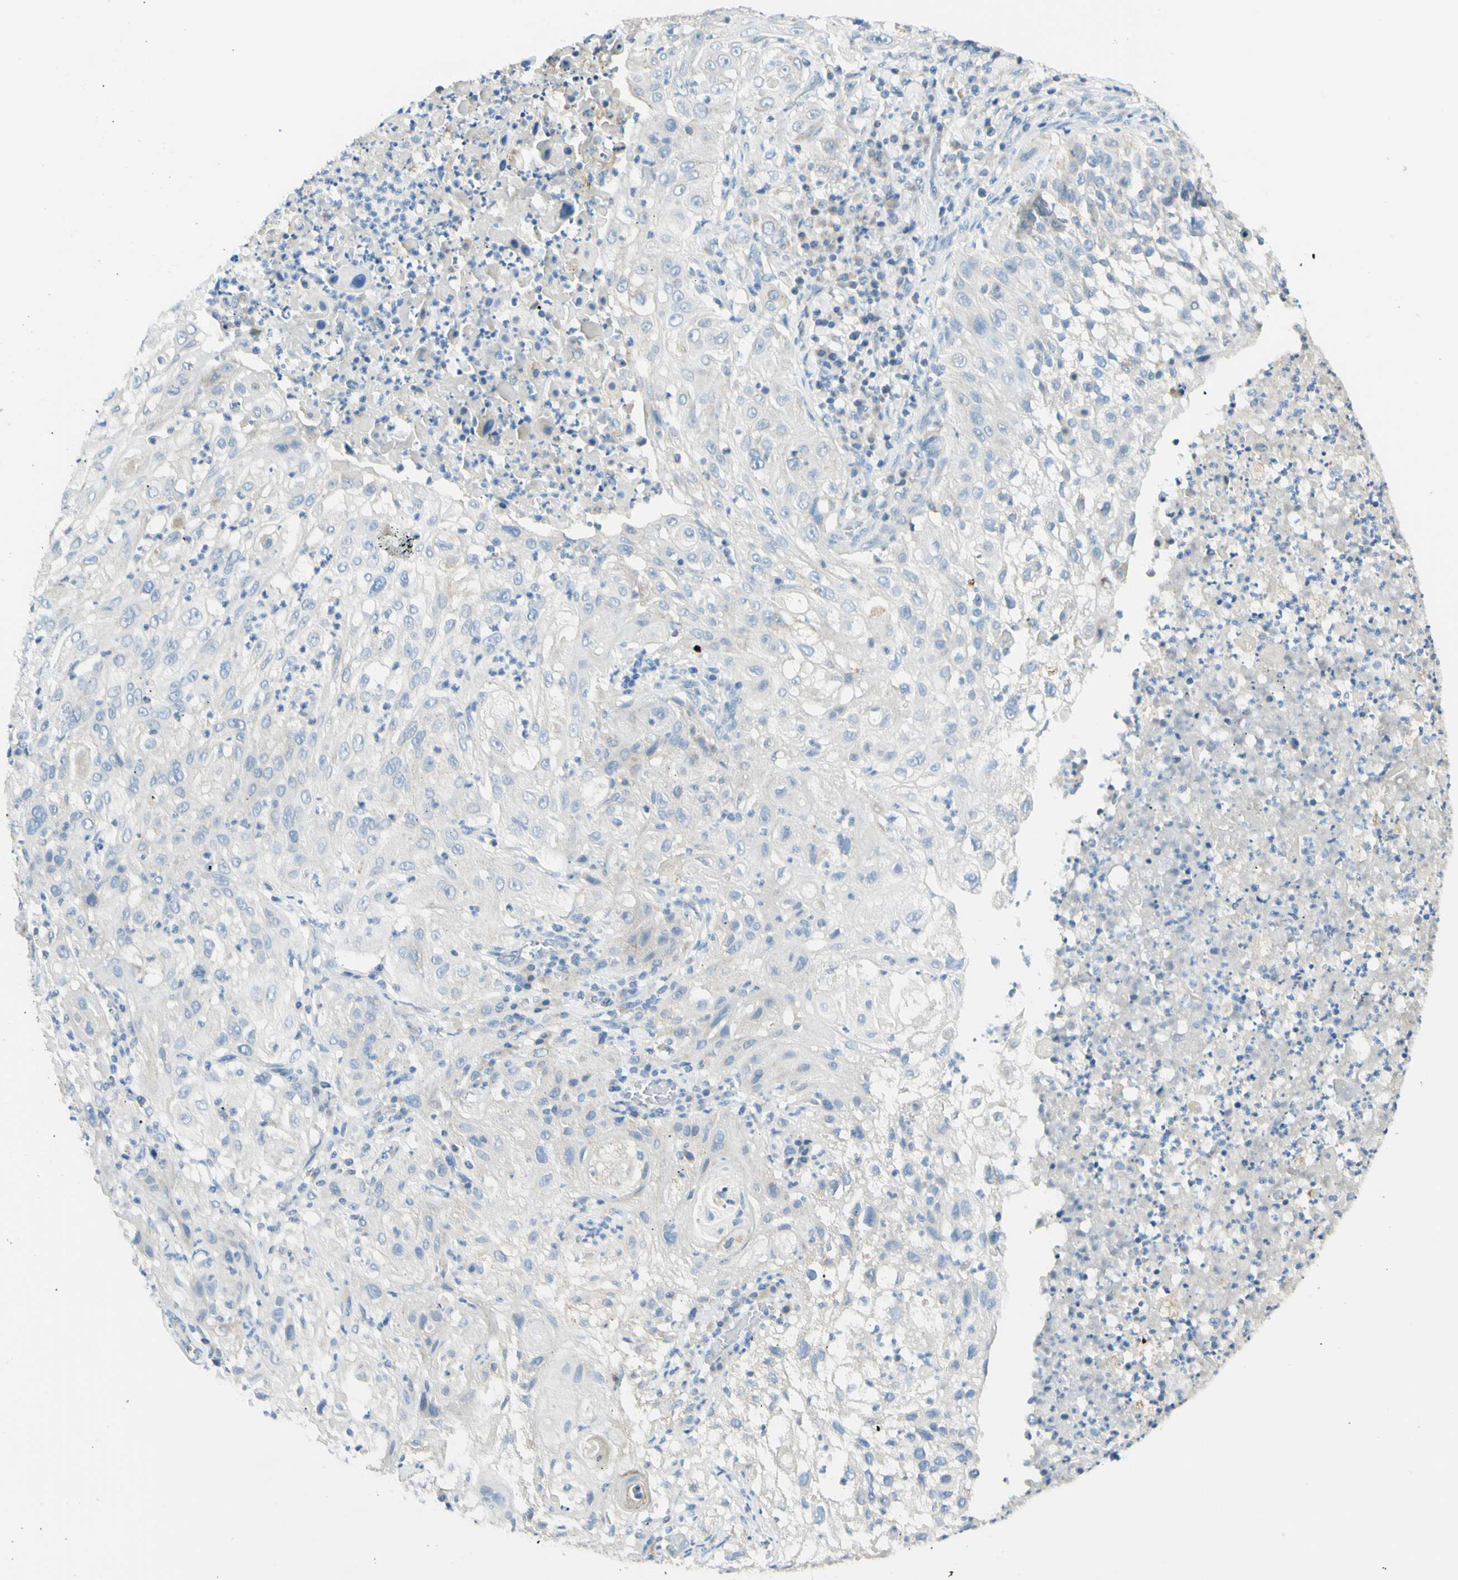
{"staining": {"intensity": "negative", "quantity": "none", "location": "none"}, "tissue": "lung cancer", "cell_type": "Tumor cells", "image_type": "cancer", "snomed": [{"axis": "morphology", "description": "Inflammation, NOS"}, {"axis": "morphology", "description": "Squamous cell carcinoma, NOS"}, {"axis": "topography", "description": "Lymph node"}, {"axis": "topography", "description": "Soft tissue"}, {"axis": "topography", "description": "Lung"}], "caption": "Immunohistochemistry (IHC) histopathology image of neoplastic tissue: human lung squamous cell carcinoma stained with DAB exhibits no significant protein positivity in tumor cells.", "gene": "ARMC10", "patient": {"sex": "male", "age": 66}}